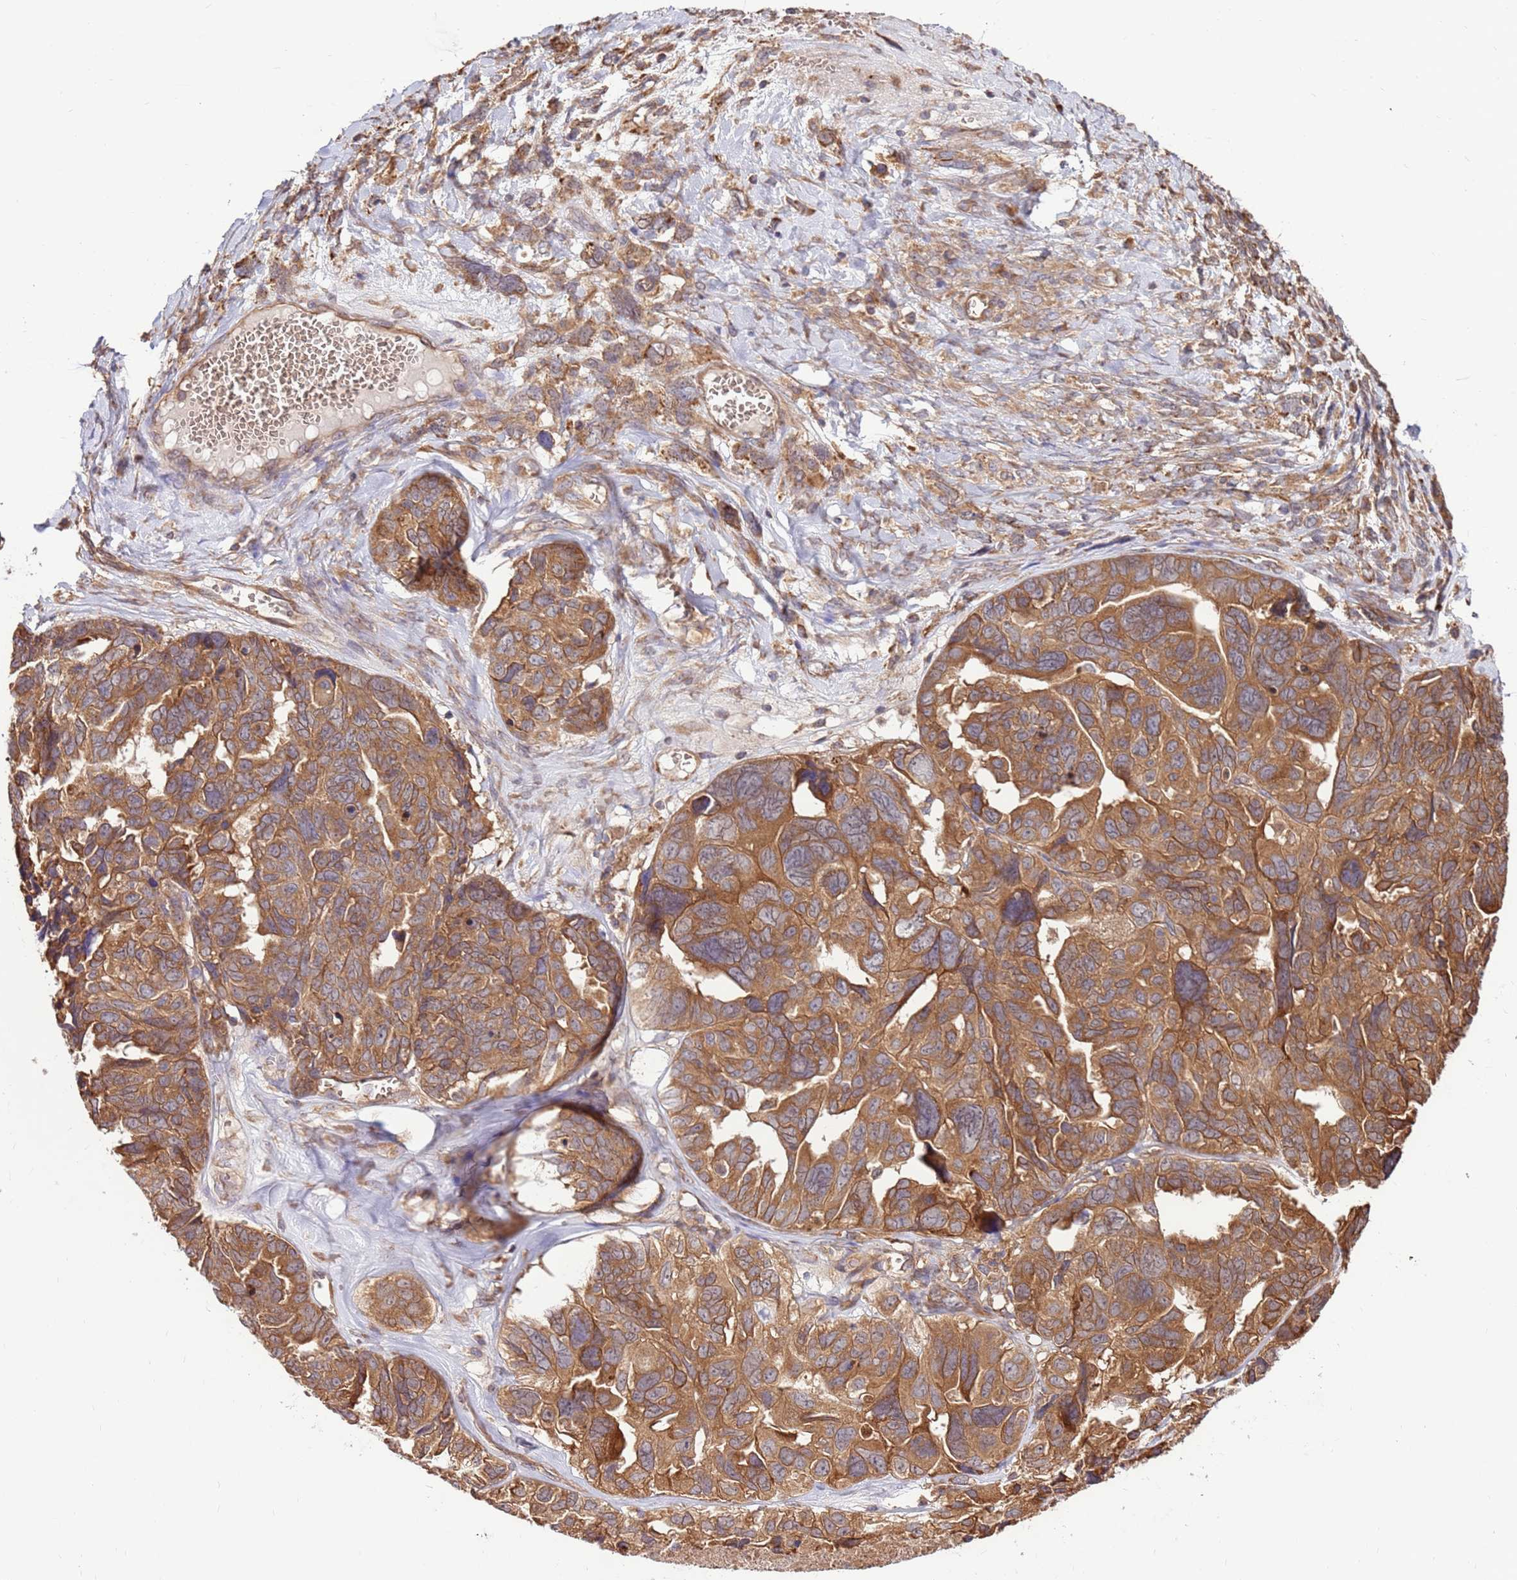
{"staining": {"intensity": "moderate", "quantity": ">75%", "location": "cytoplasmic/membranous"}, "tissue": "ovarian cancer", "cell_type": "Tumor cells", "image_type": "cancer", "snomed": [{"axis": "morphology", "description": "Cystadenocarcinoma, serous, NOS"}, {"axis": "topography", "description": "Ovary"}], "caption": "Human ovarian cancer (serous cystadenocarcinoma) stained with a protein marker demonstrates moderate staining in tumor cells.", "gene": "SLC44A5", "patient": {"sex": "female", "age": 79}}